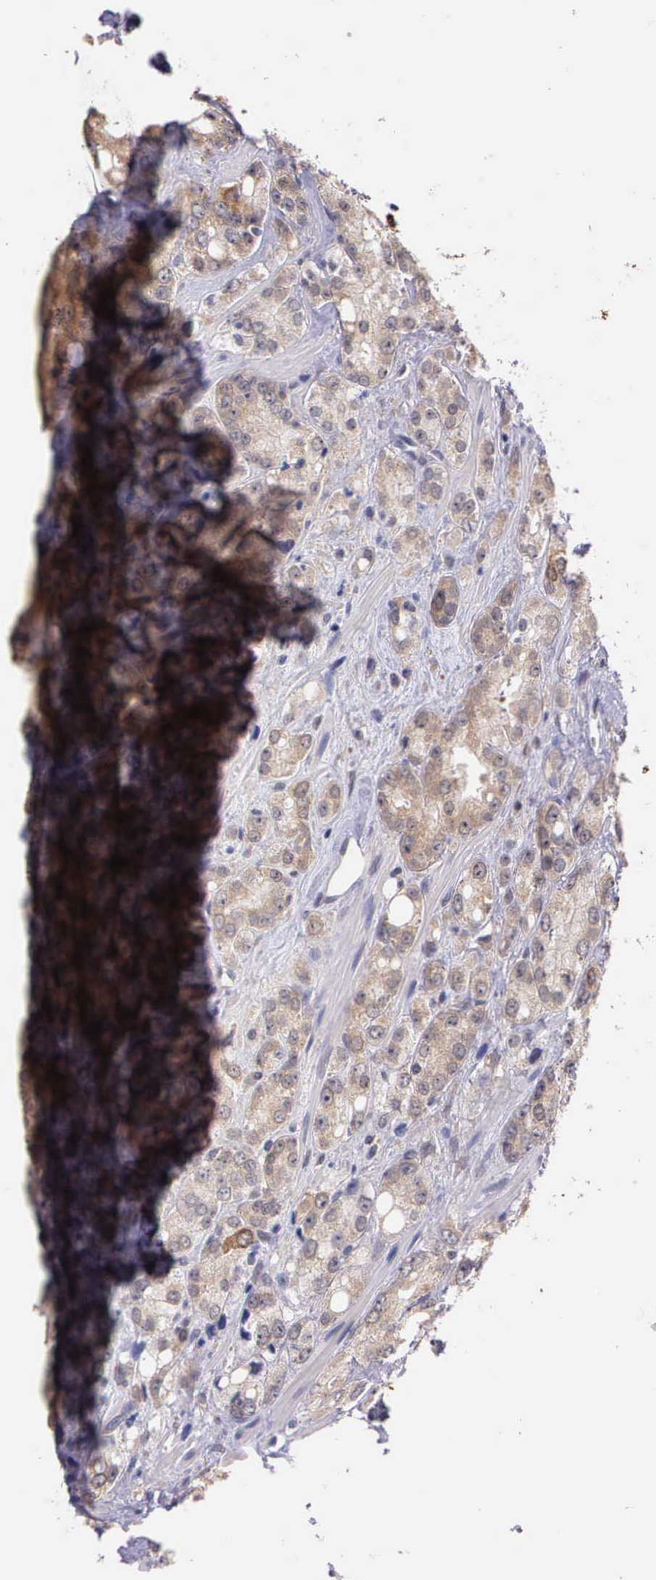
{"staining": {"intensity": "negative", "quantity": "none", "location": "none"}, "tissue": "prostate cancer", "cell_type": "Tumor cells", "image_type": "cancer", "snomed": [{"axis": "morphology", "description": "Adenocarcinoma, Medium grade"}, {"axis": "topography", "description": "Prostate"}], "caption": "Tumor cells show no significant expression in adenocarcinoma (medium-grade) (prostate). (Brightfield microscopy of DAB (3,3'-diaminobenzidine) immunohistochemistry (IHC) at high magnification).", "gene": "IGBP1", "patient": {"sex": "male", "age": 60}}